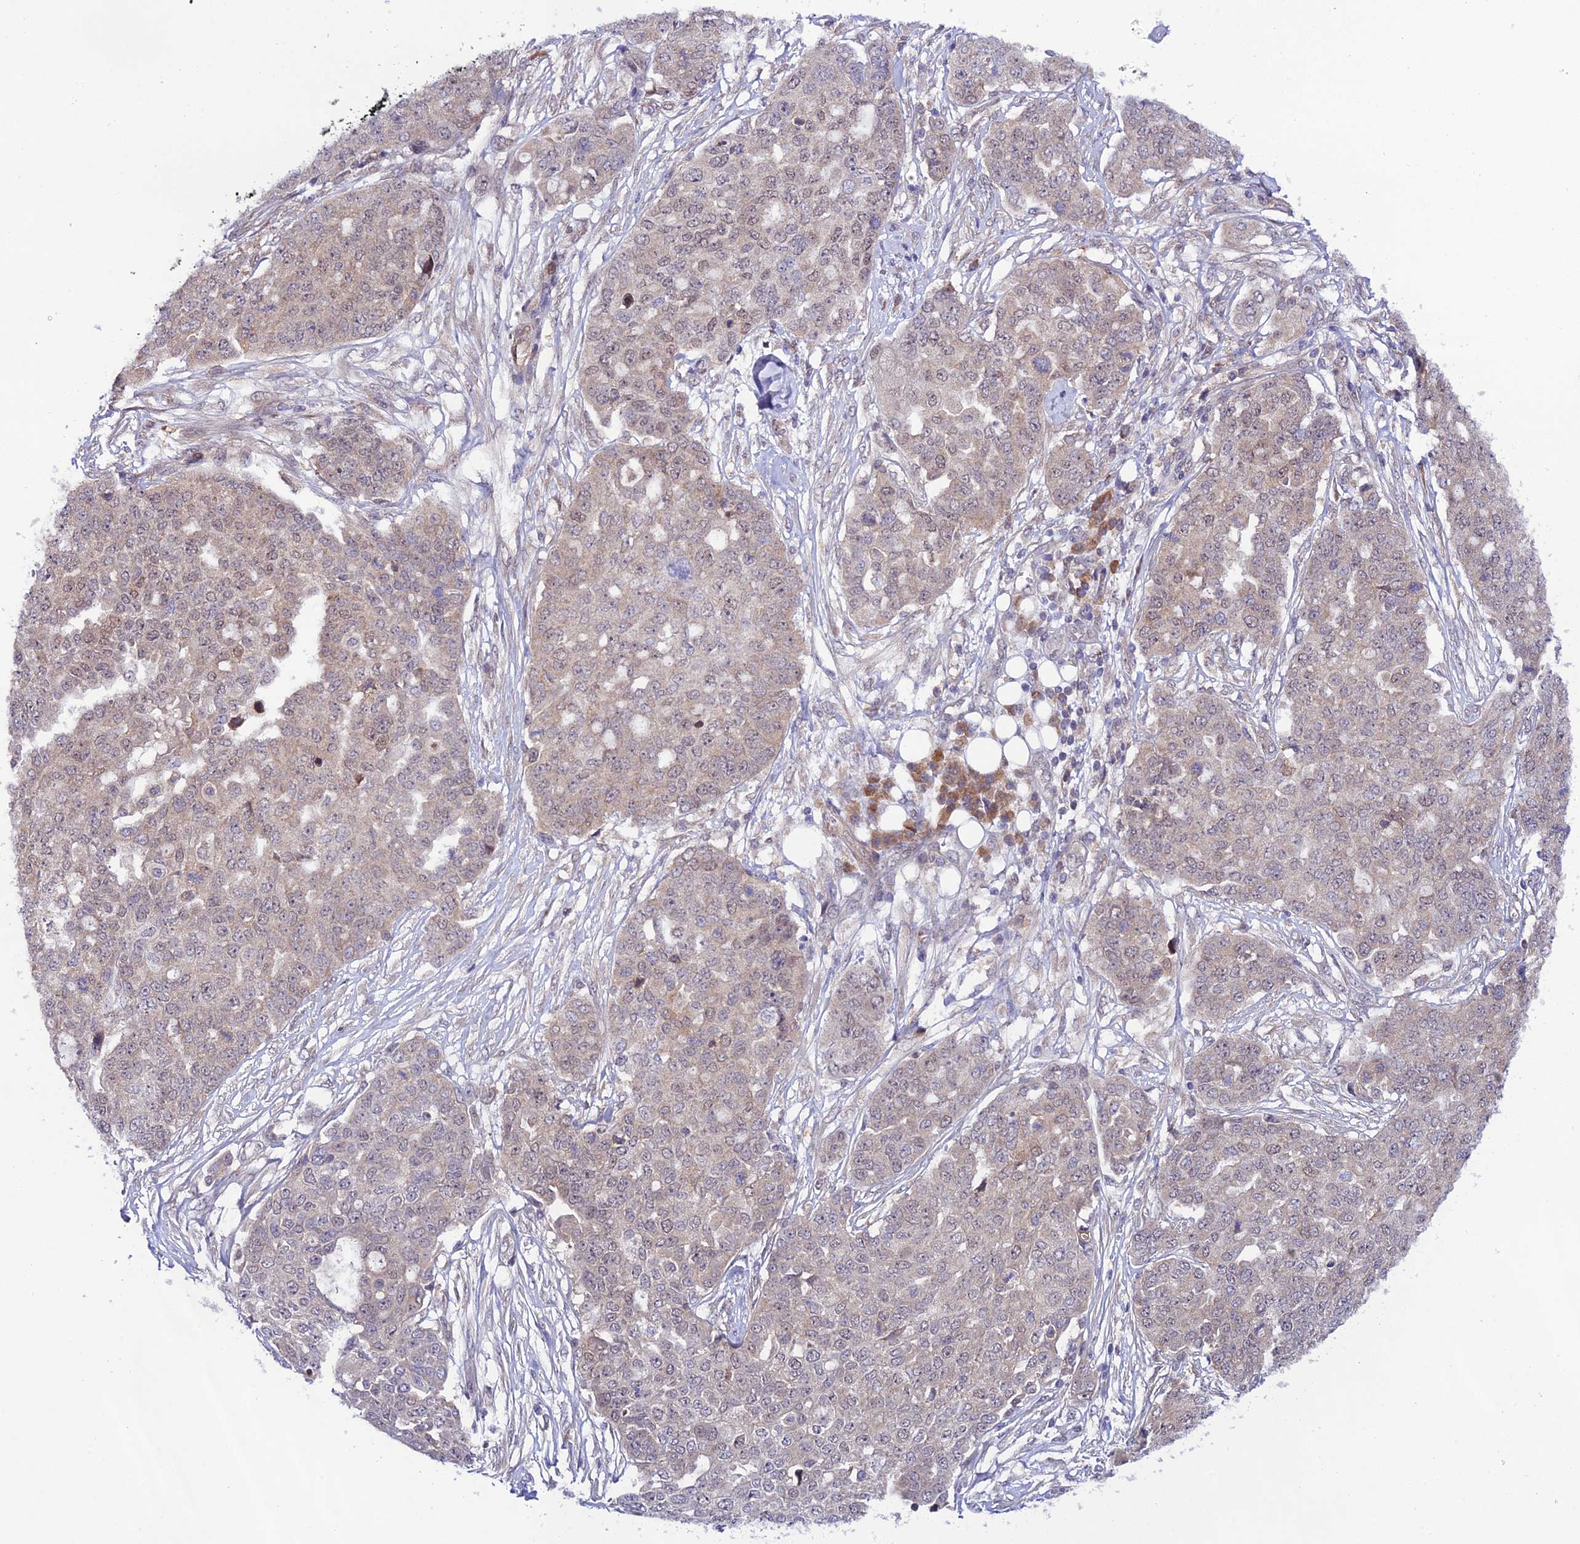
{"staining": {"intensity": "weak", "quantity": ">75%", "location": "cytoplasmic/membranous"}, "tissue": "ovarian cancer", "cell_type": "Tumor cells", "image_type": "cancer", "snomed": [{"axis": "morphology", "description": "Cystadenocarcinoma, serous, NOS"}, {"axis": "topography", "description": "Soft tissue"}, {"axis": "topography", "description": "Ovary"}], "caption": "A high-resolution image shows IHC staining of ovarian cancer (serous cystadenocarcinoma), which demonstrates weak cytoplasmic/membranous positivity in about >75% of tumor cells. Using DAB (3,3'-diaminobenzidine) (brown) and hematoxylin (blue) stains, captured at high magnification using brightfield microscopy.", "gene": "TRIM40", "patient": {"sex": "female", "age": 57}}